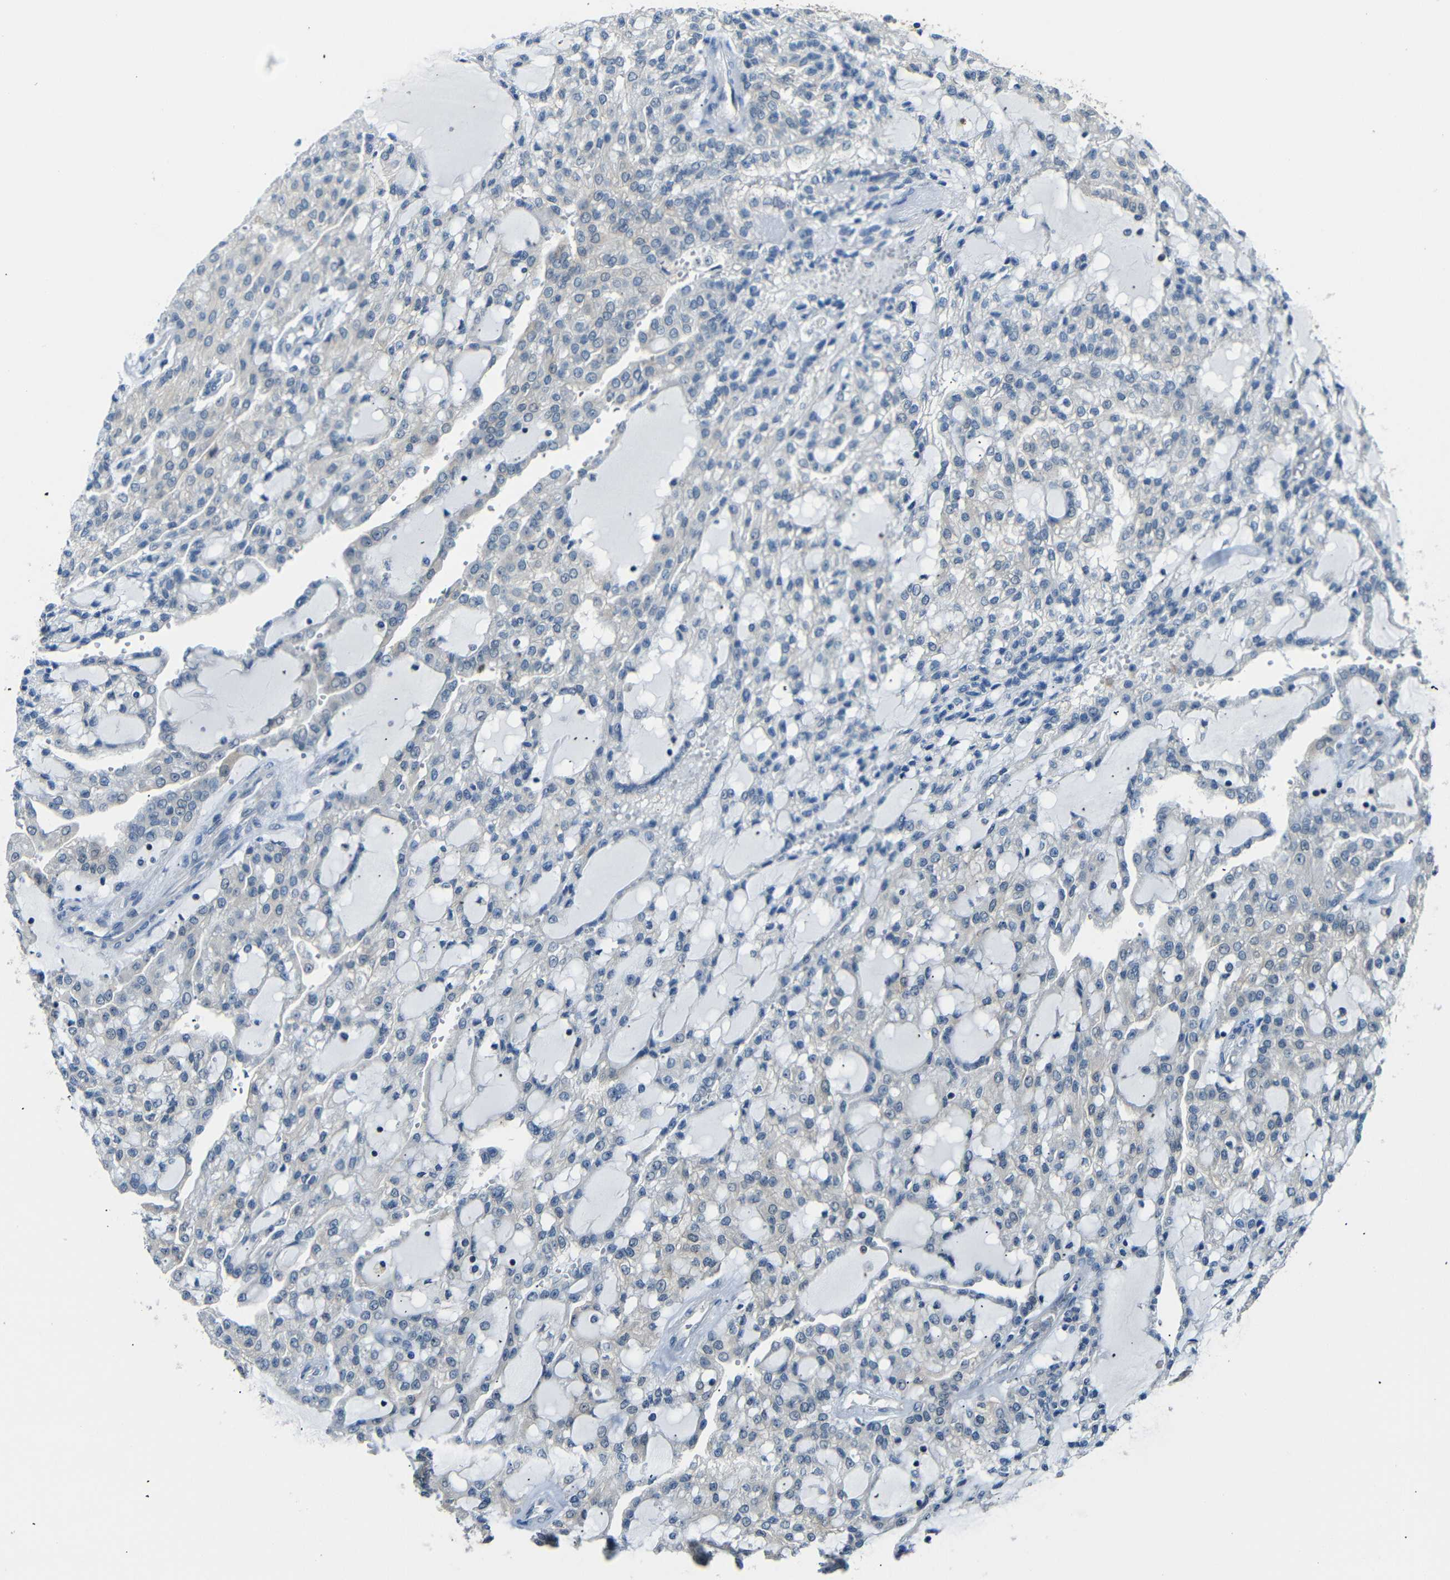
{"staining": {"intensity": "negative", "quantity": "none", "location": "none"}, "tissue": "renal cancer", "cell_type": "Tumor cells", "image_type": "cancer", "snomed": [{"axis": "morphology", "description": "Adenocarcinoma, NOS"}, {"axis": "topography", "description": "Kidney"}], "caption": "Human renal cancer stained for a protein using immunohistochemistry (IHC) demonstrates no expression in tumor cells.", "gene": "SFN", "patient": {"sex": "male", "age": 63}}